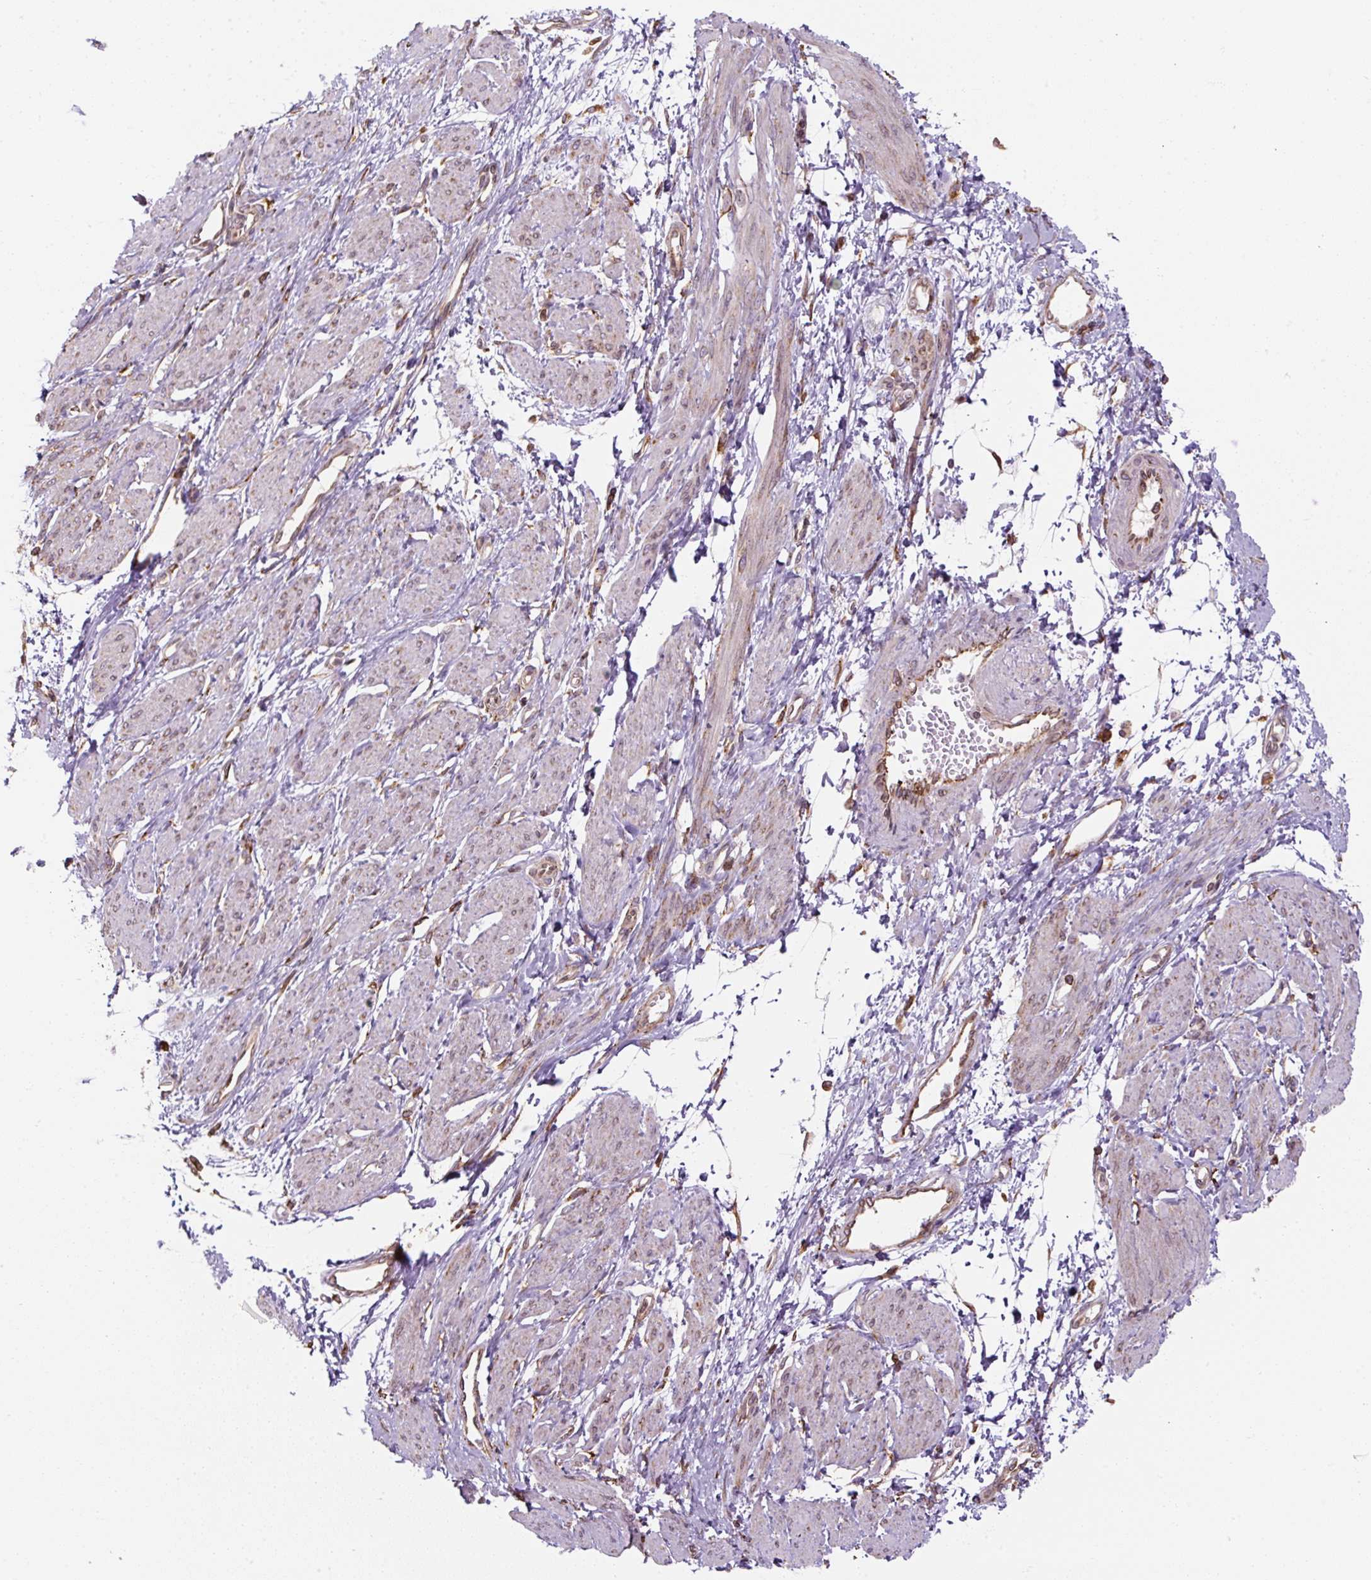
{"staining": {"intensity": "weak", "quantity": "<25%", "location": "cytoplasmic/membranous"}, "tissue": "smooth muscle", "cell_type": "Smooth muscle cells", "image_type": "normal", "snomed": [{"axis": "morphology", "description": "Normal tissue, NOS"}, {"axis": "topography", "description": "Smooth muscle"}, {"axis": "topography", "description": "Uterus"}], "caption": "Smooth muscle cells show no significant expression in normal smooth muscle.", "gene": "PRKCSH", "patient": {"sex": "female", "age": 39}}